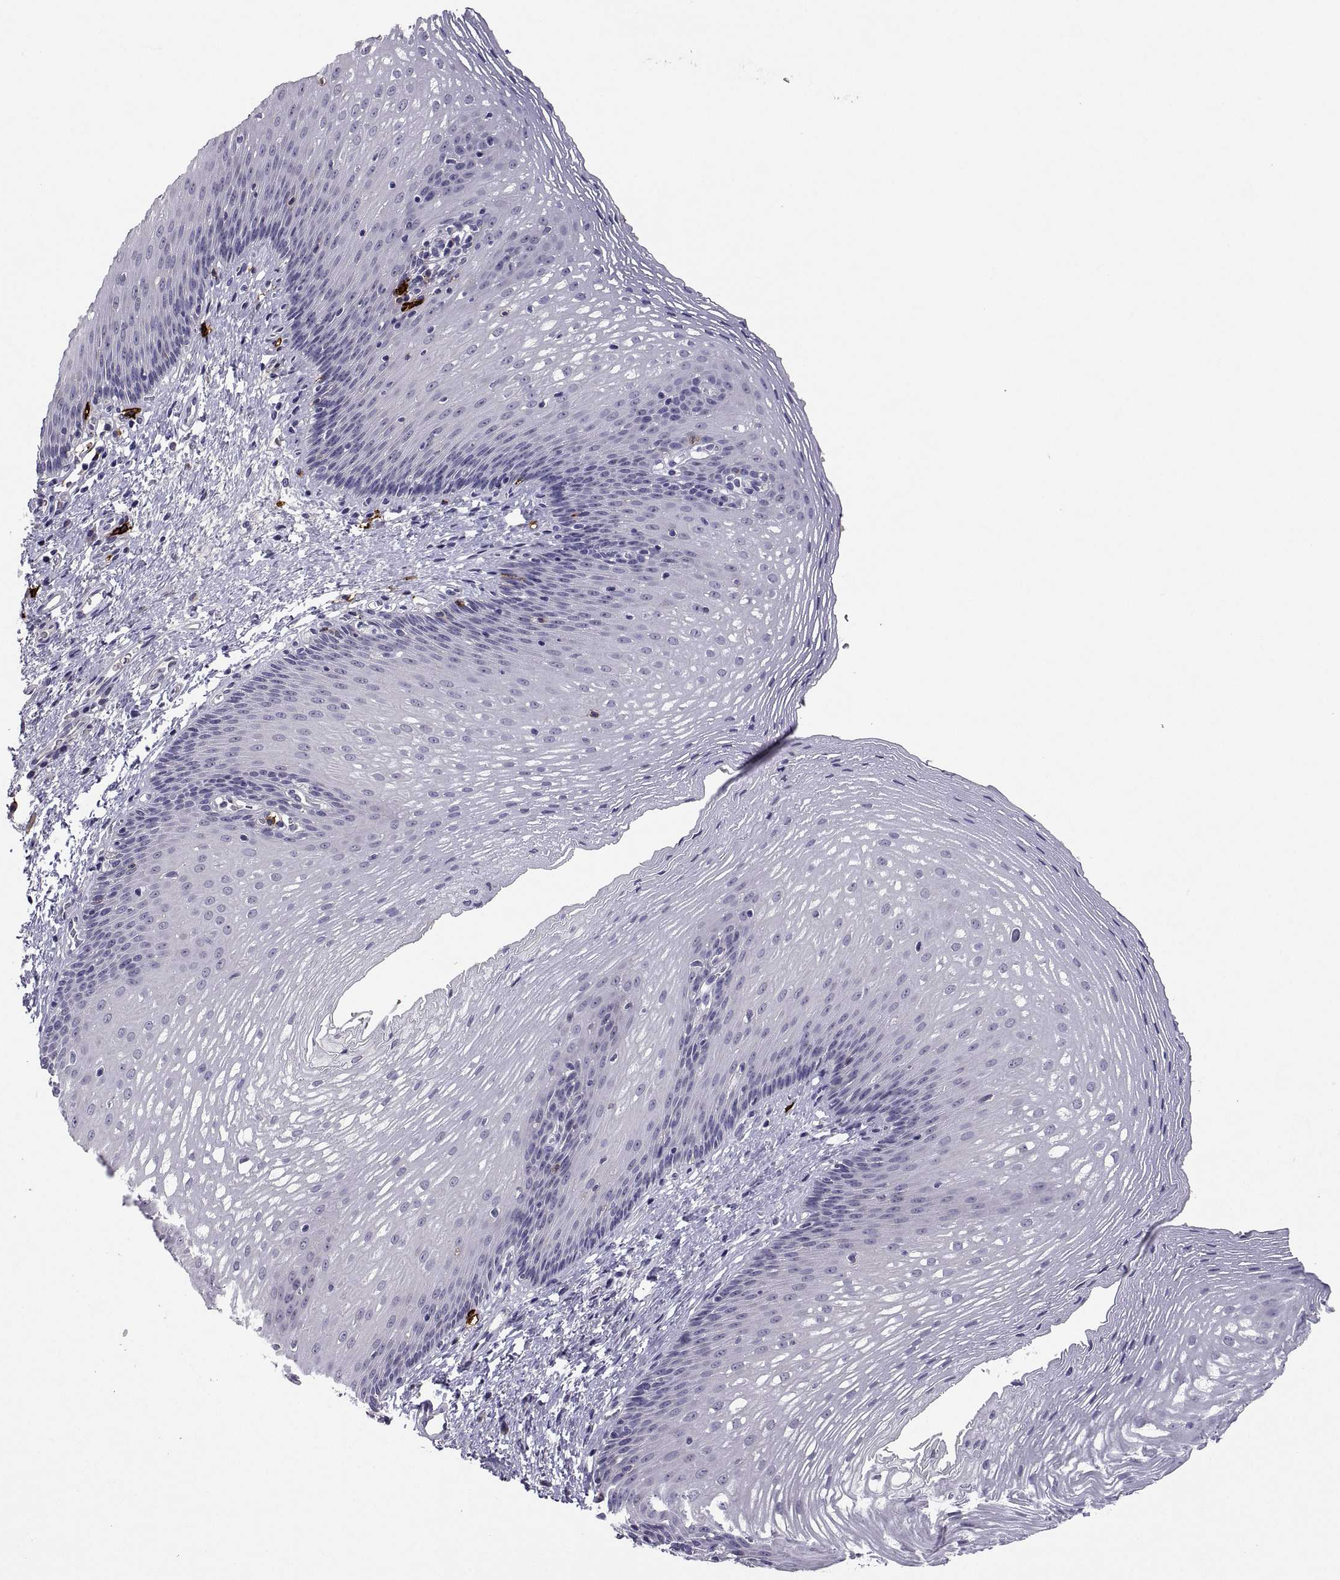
{"staining": {"intensity": "negative", "quantity": "none", "location": "none"}, "tissue": "esophagus", "cell_type": "Squamous epithelial cells", "image_type": "normal", "snomed": [{"axis": "morphology", "description": "Normal tissue, NOS"}, {"axis": "topography", "description": "Esophagus"}], "caption": "Immunohistochemistry (IHC) of normal human esophagus shows no staining in squamous epithelial cells. Nuclei are stained in blue.", "gene": "MS4A1", "patient": {"sex": "male", "age": 76}}